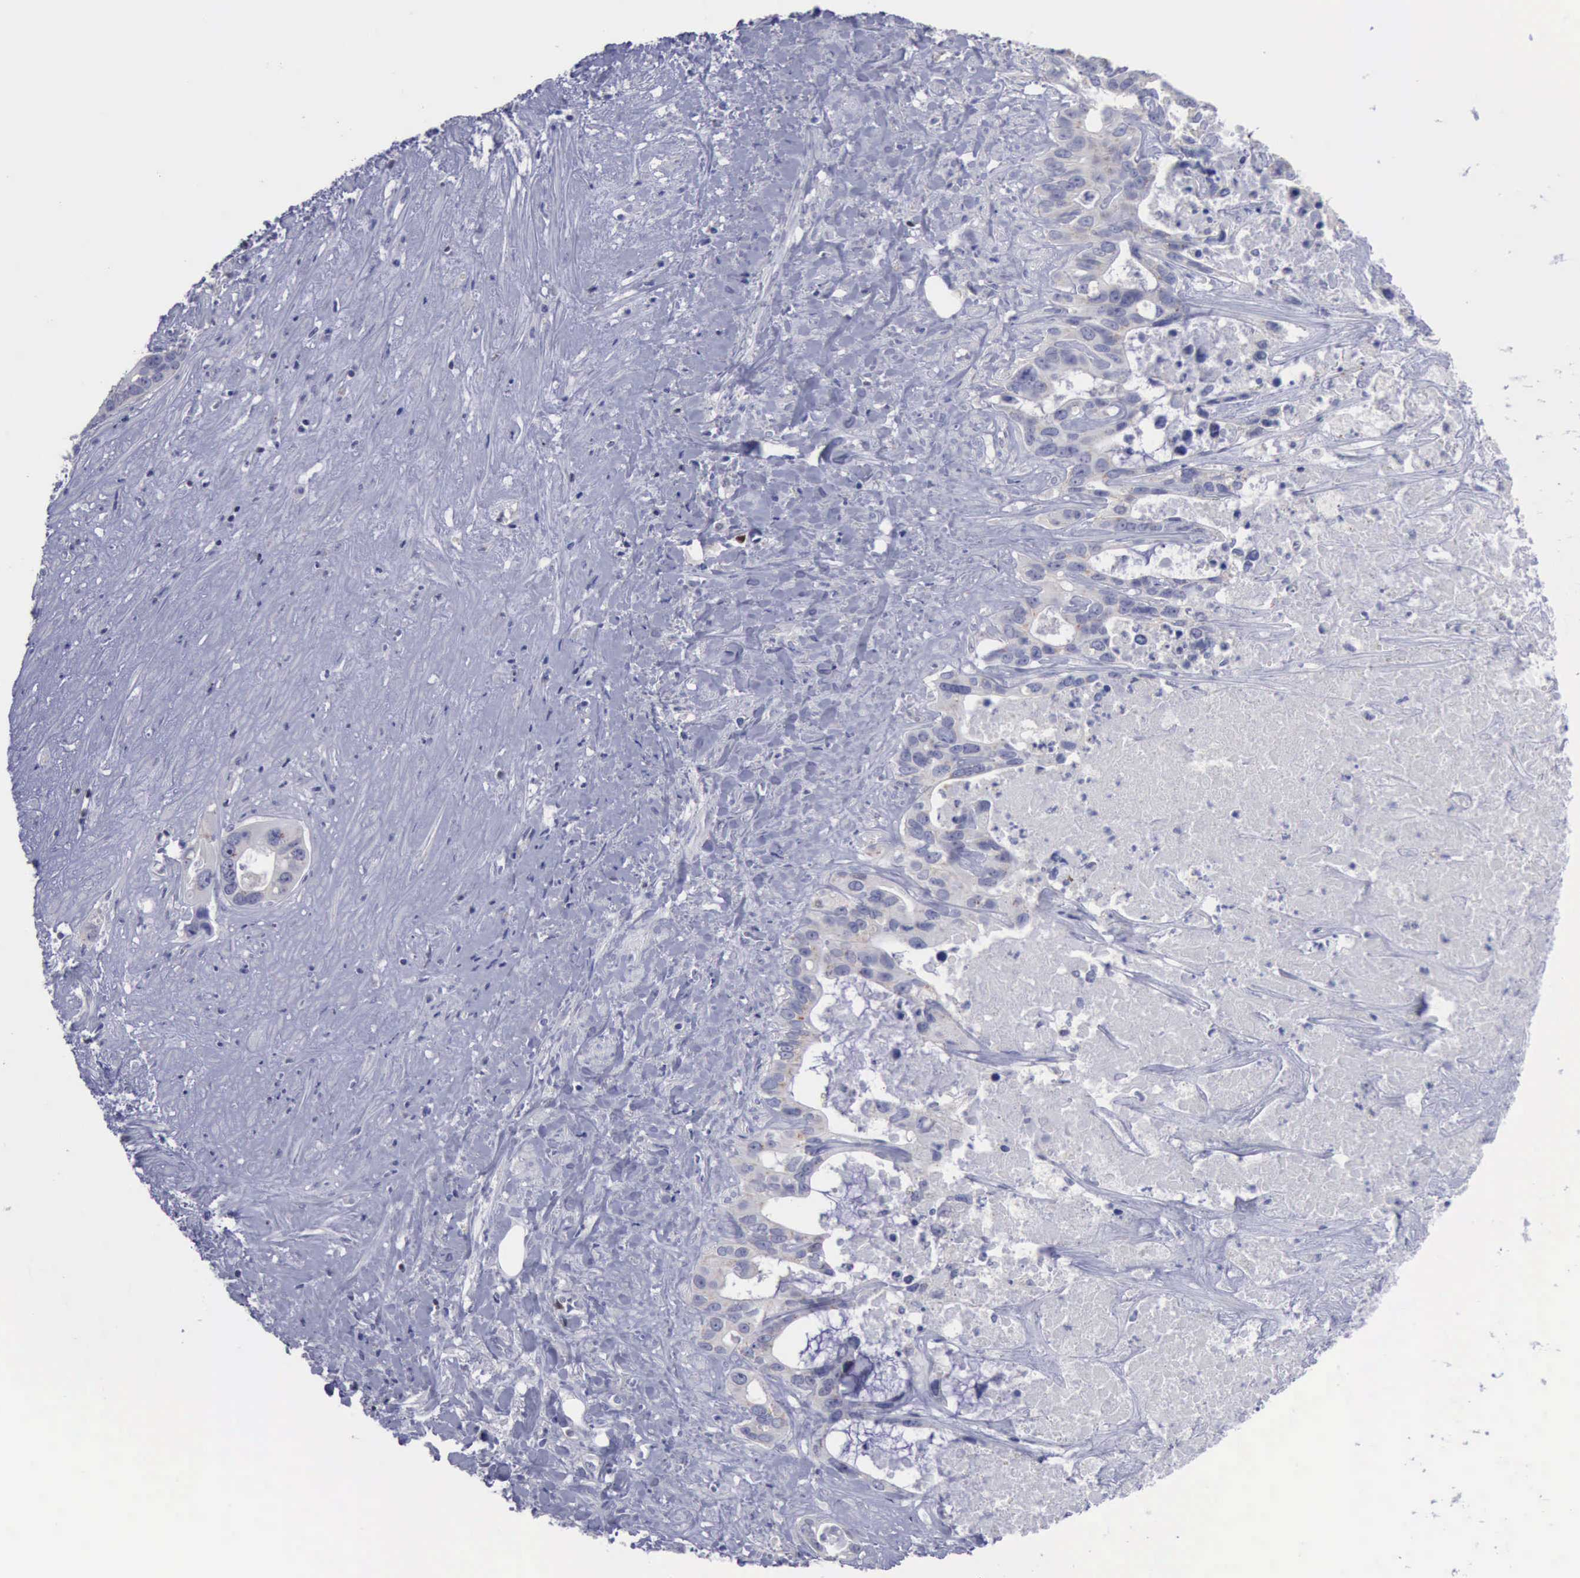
{"staining": {"intensity": "negative", "quantity": "none", "location": "none"}, "tissue": "liver cancer", "cell_type": "Tumor cells", "image_type": "cancer", "snomed": [{"axis": "morphology", "description": "Cholangiocarcinoma"}, {"axis": "topography", "description": "Liver"}], "caption": "Tumor cells show no significant protein positivity in liver cancer.", "gene": "SATB2", "patient": {"sex": "female", "age": 65}}